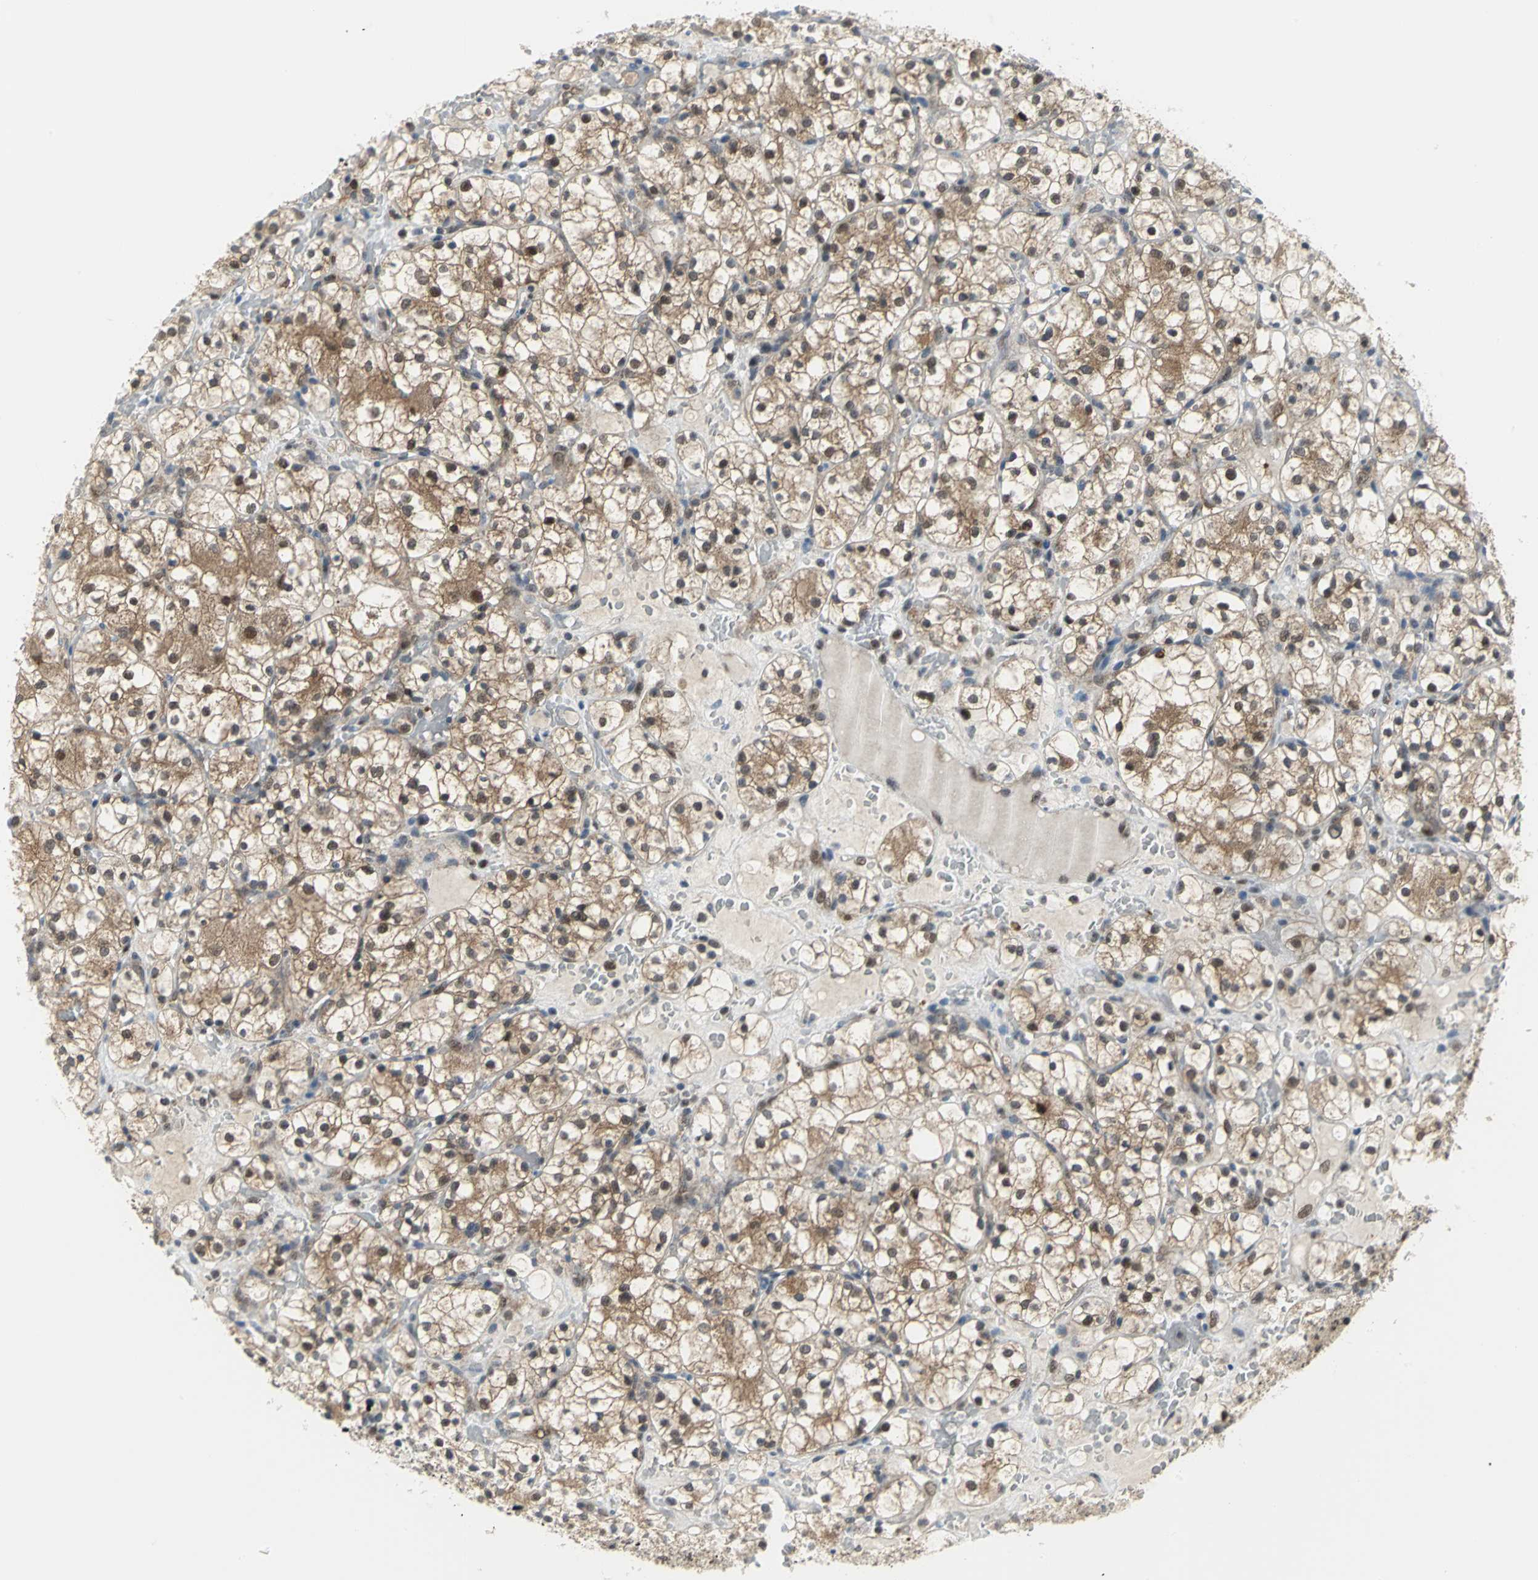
{"staining": {"intensity": "moderate", "quantity": "25%-75%", "location": "cytoplasmic/membranous"}, "tissue": "renal cancer", "cell_type": "Tumor cells", "image_type": "cancer", "snomed": [{"axis": "morphology", "description": "Adenocarcinoma, NOS"}, {"axis": "topography", "description": "Kidney"}], "caption": "Renal adenocarcinoma stained with a protein marker exhibits moderate staining in tumor cells.", "gene": "PSMA4", "patient": {"sex": "female", "age": 60}}